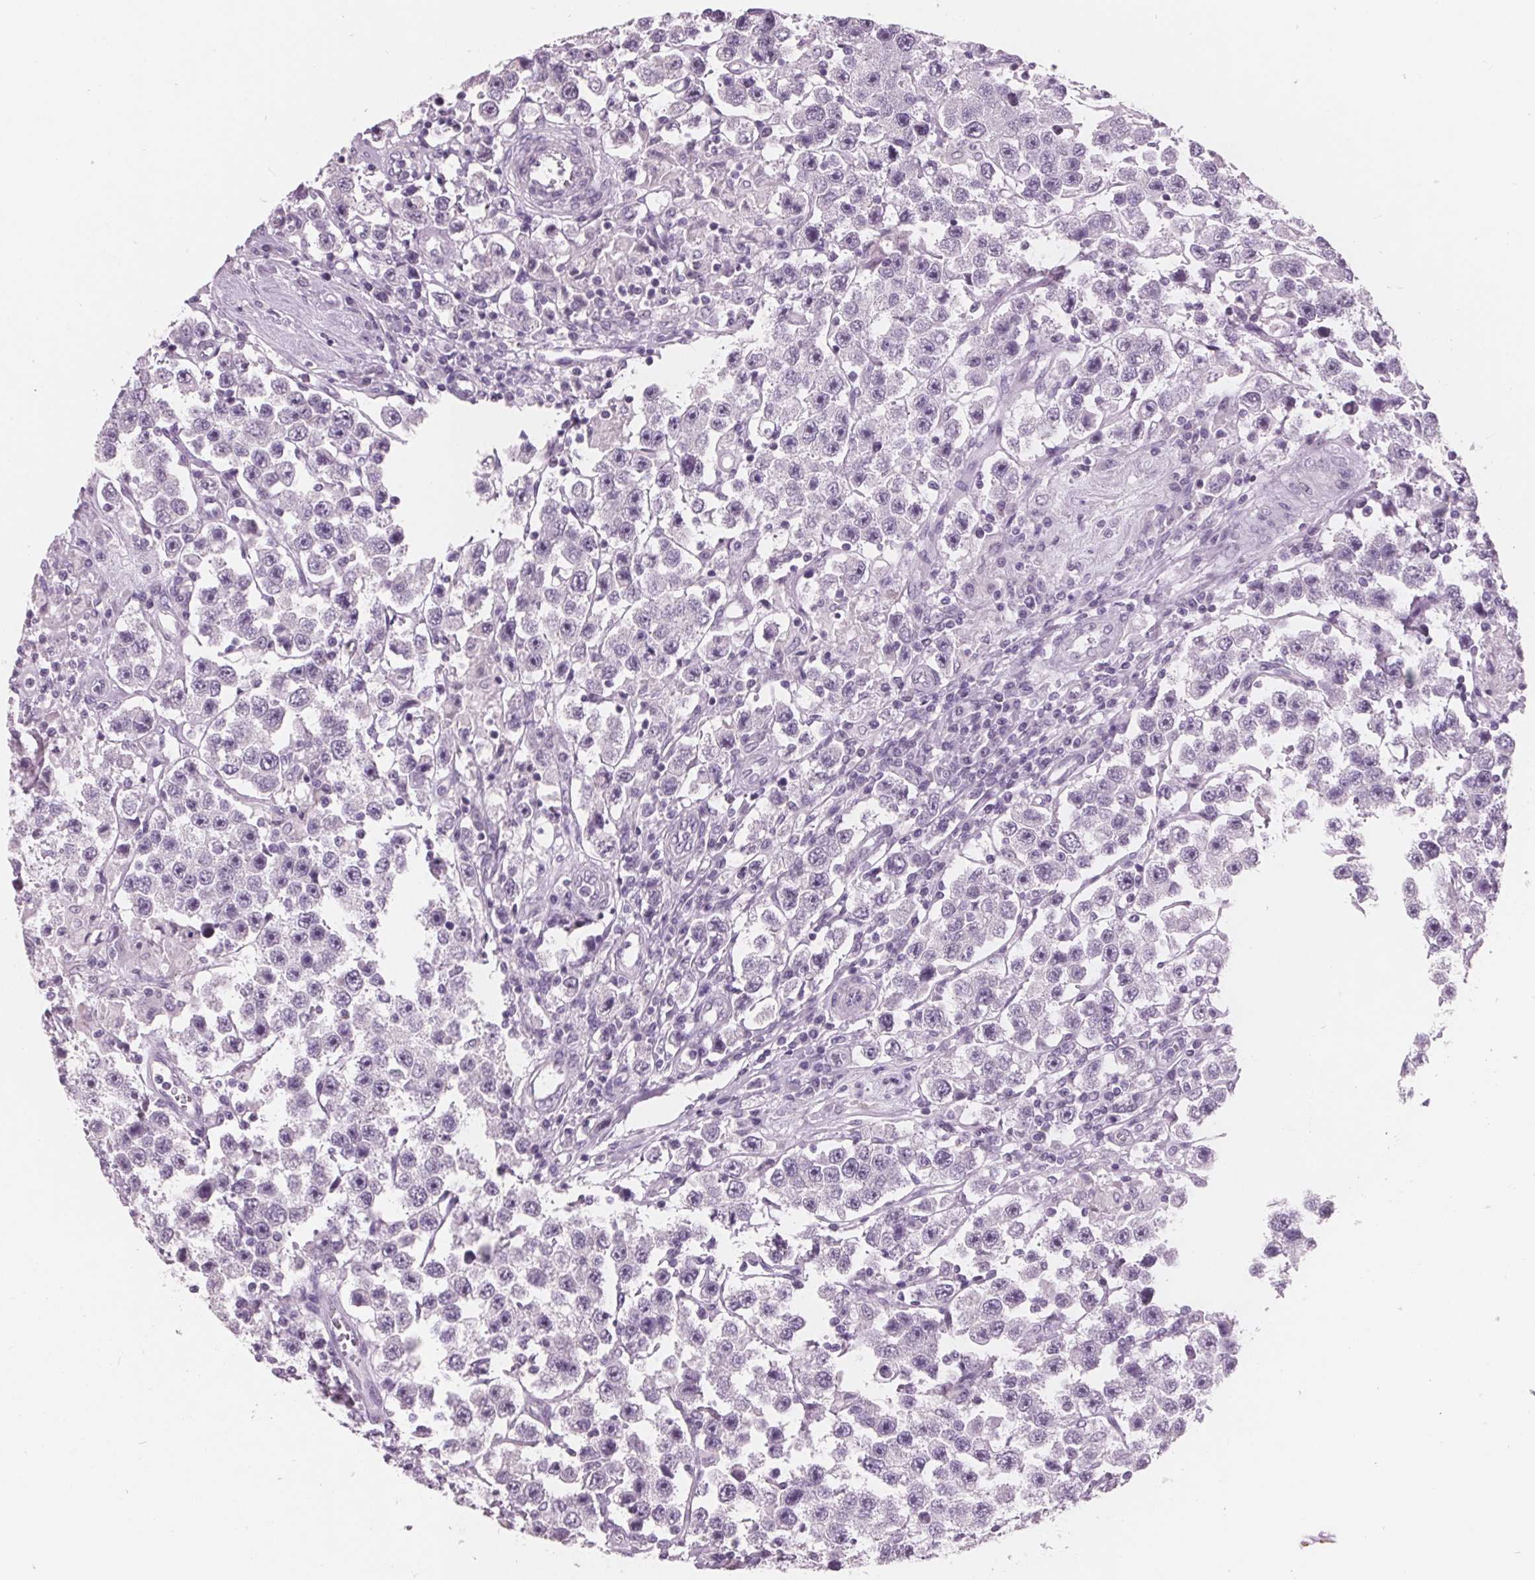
{"staining": {"intensity": "negative", "quantity": "none", "location": "none"}, "tissue": "testis cancer", "cell_type": "Tumor cells", "image_type": "cancer", "snomed": [{"axis": "morphology", "description": "Seminoma, NOS"}, {"axis": "topography", "description": "Testis"}], "caption": "There is no significant expression in tumor cells of testis seminoma. Nuclei are stained in blue.", "gene": "AMBP", "patient": {"sex": "male", "age": 45}}